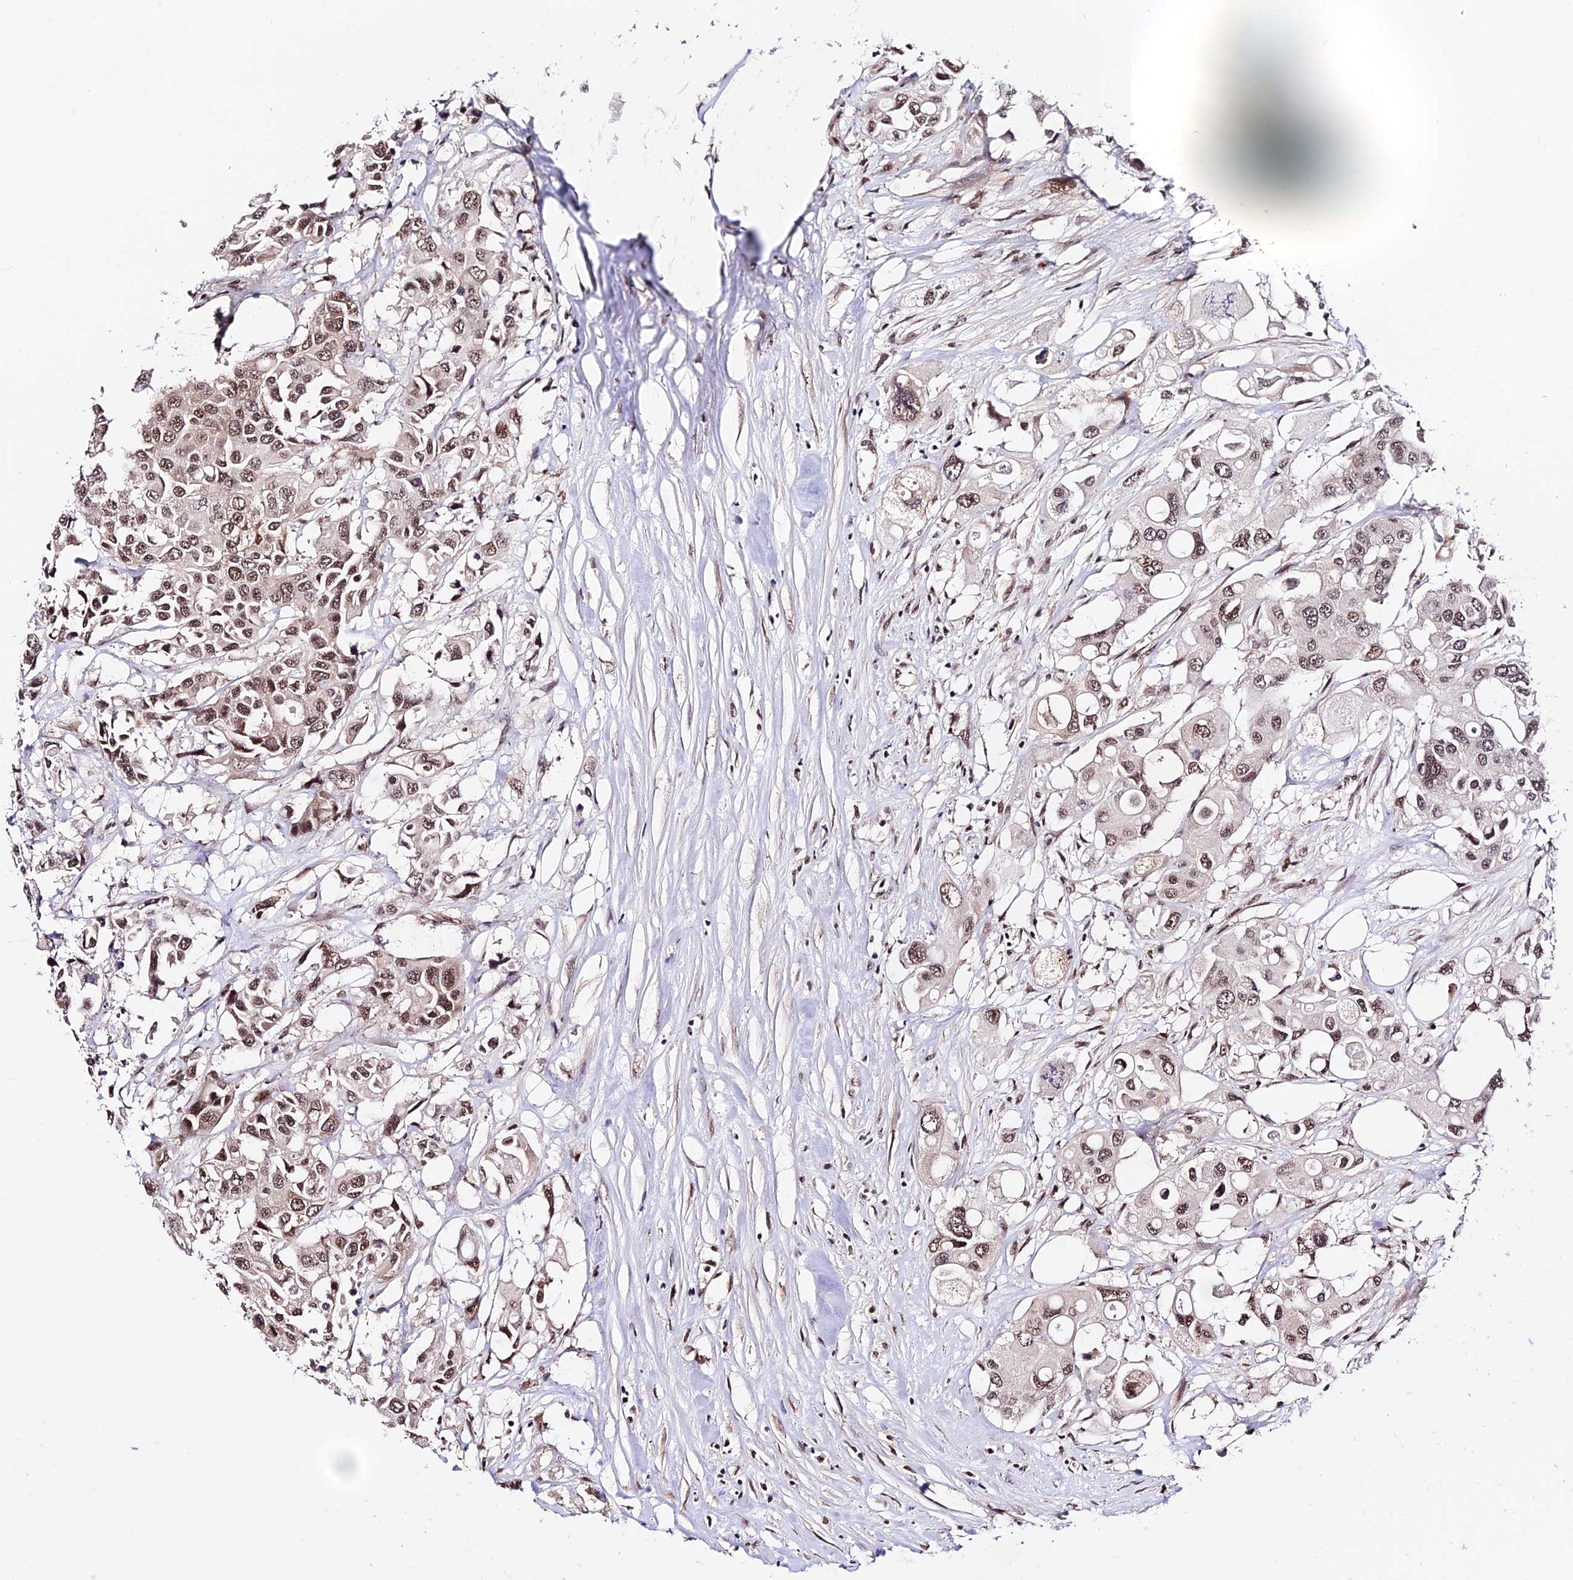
{"staining": {"intensity": "moderate", "quantity": ">75%", "location": "nuclear"}, "tissue": "colorectal cancer", "cell_type": "Tumor cells", "image_type": "cancer", "snomed": [{"axis": "morphology", "description": "Adenocarcinoma, NOS"}, {"axis": "topography", "description": "Colon"}], "caption": "Protein staining of colorectal adenocarcinoma tissue exhibits moderate nuclear expression in approximately >75% of tumor cells. (DAB (3,3'-diaminobenzidine) IHC with brightfield microscopy, high magnification).", "gene": "RBM42", "patient": {"sex": "male", "age": 77}}